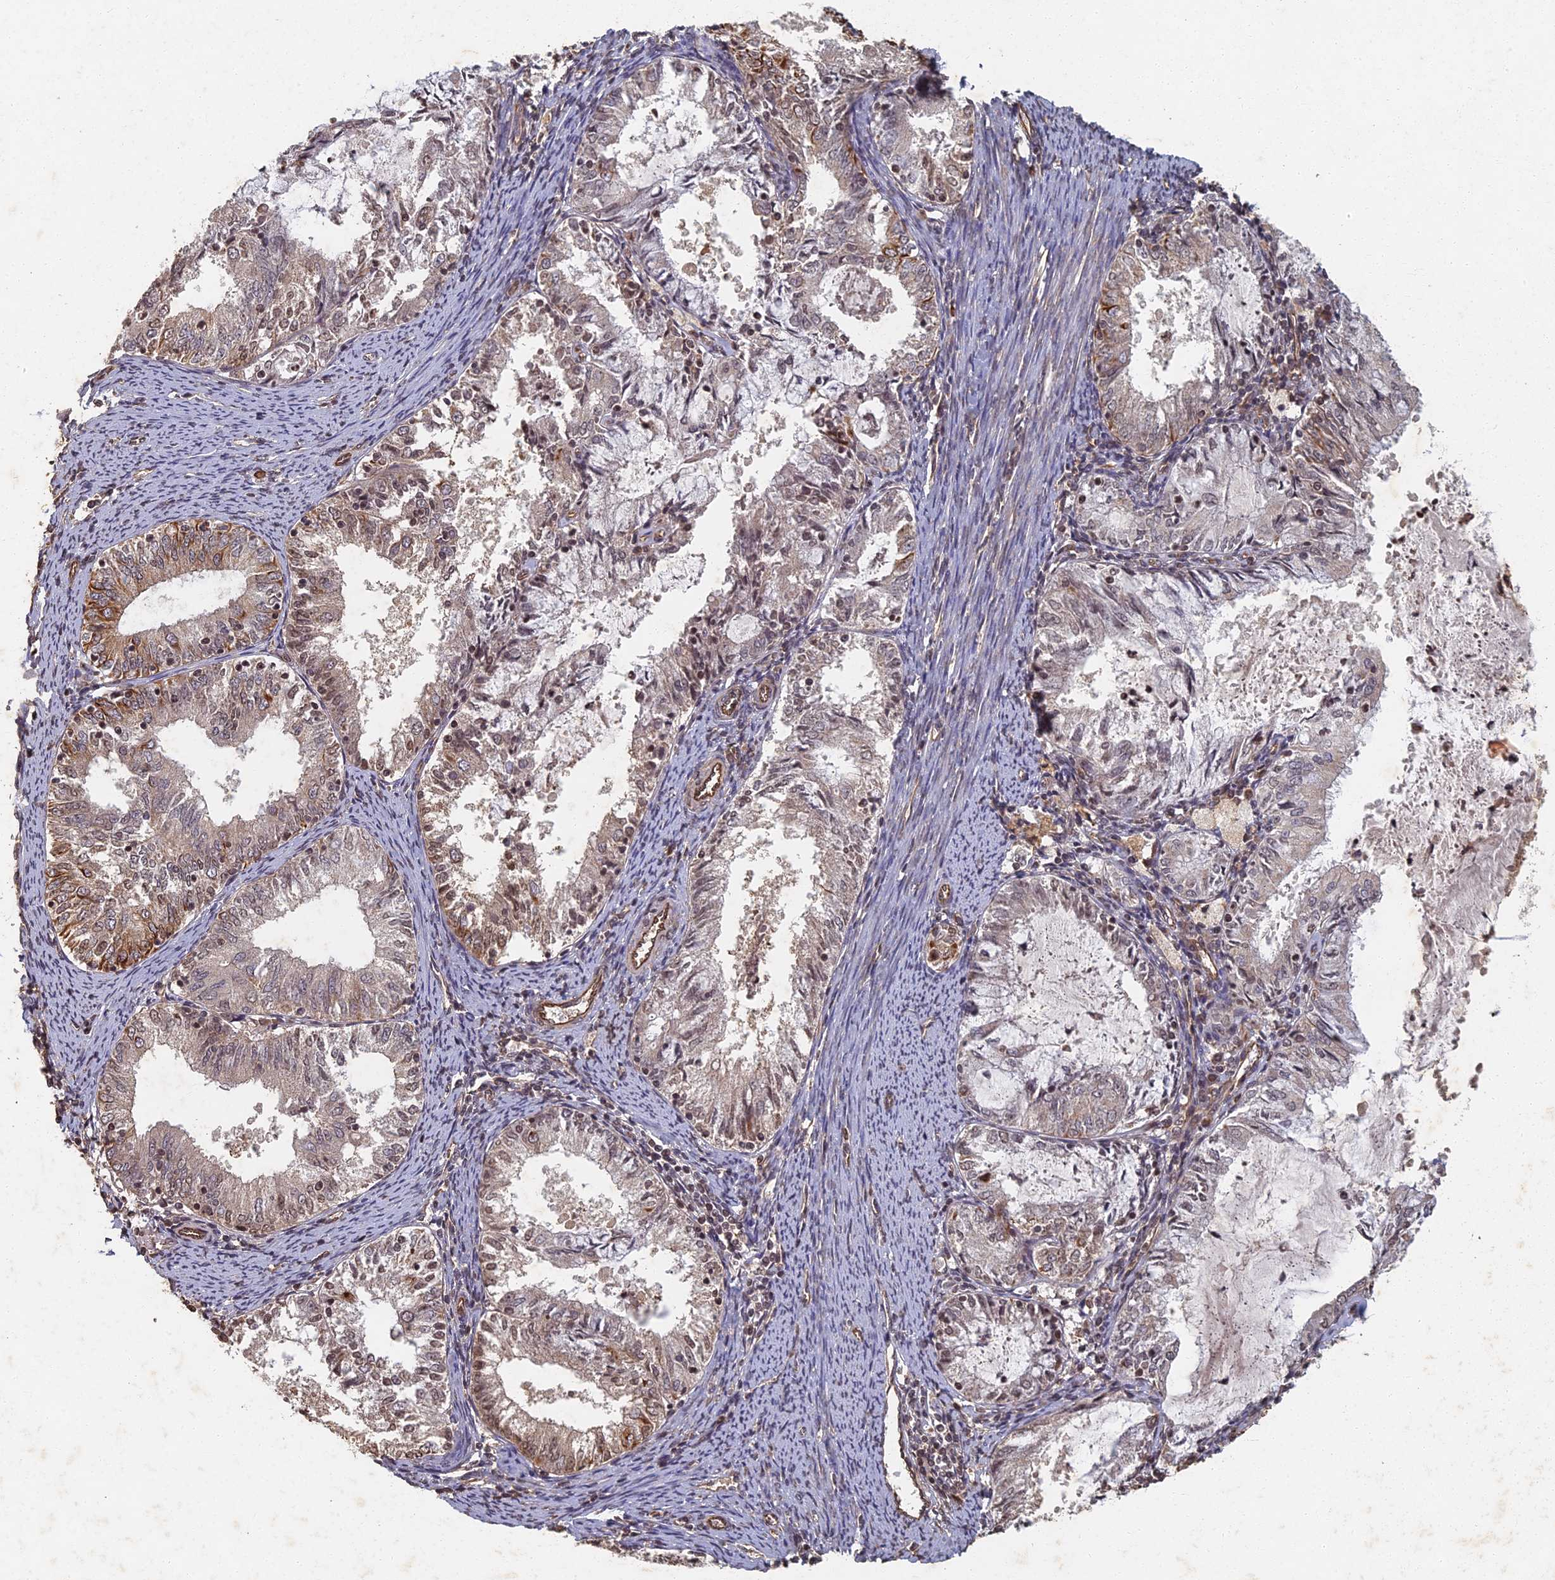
{"staining": {"intensity": "weak", "quantity": "25%-75%", "location": "cytoplasmic/membranous,nuclear"}, "tissue": "endometrial cancer", "cell_type": "Tumor cells", "image_type": "cancer", "snomed": [{"axis": "morphology", "description": "Adenocarcinoma, NOS"}, {"axis": "topography", "description": "Endometrium"}], "caption": "Human endometrial adenocarcinoma stained with a protein marker demonstrates weak staining in tumor cells.", "gene": "ABCB10", "patient": {"sex": "female", "age": 57}}